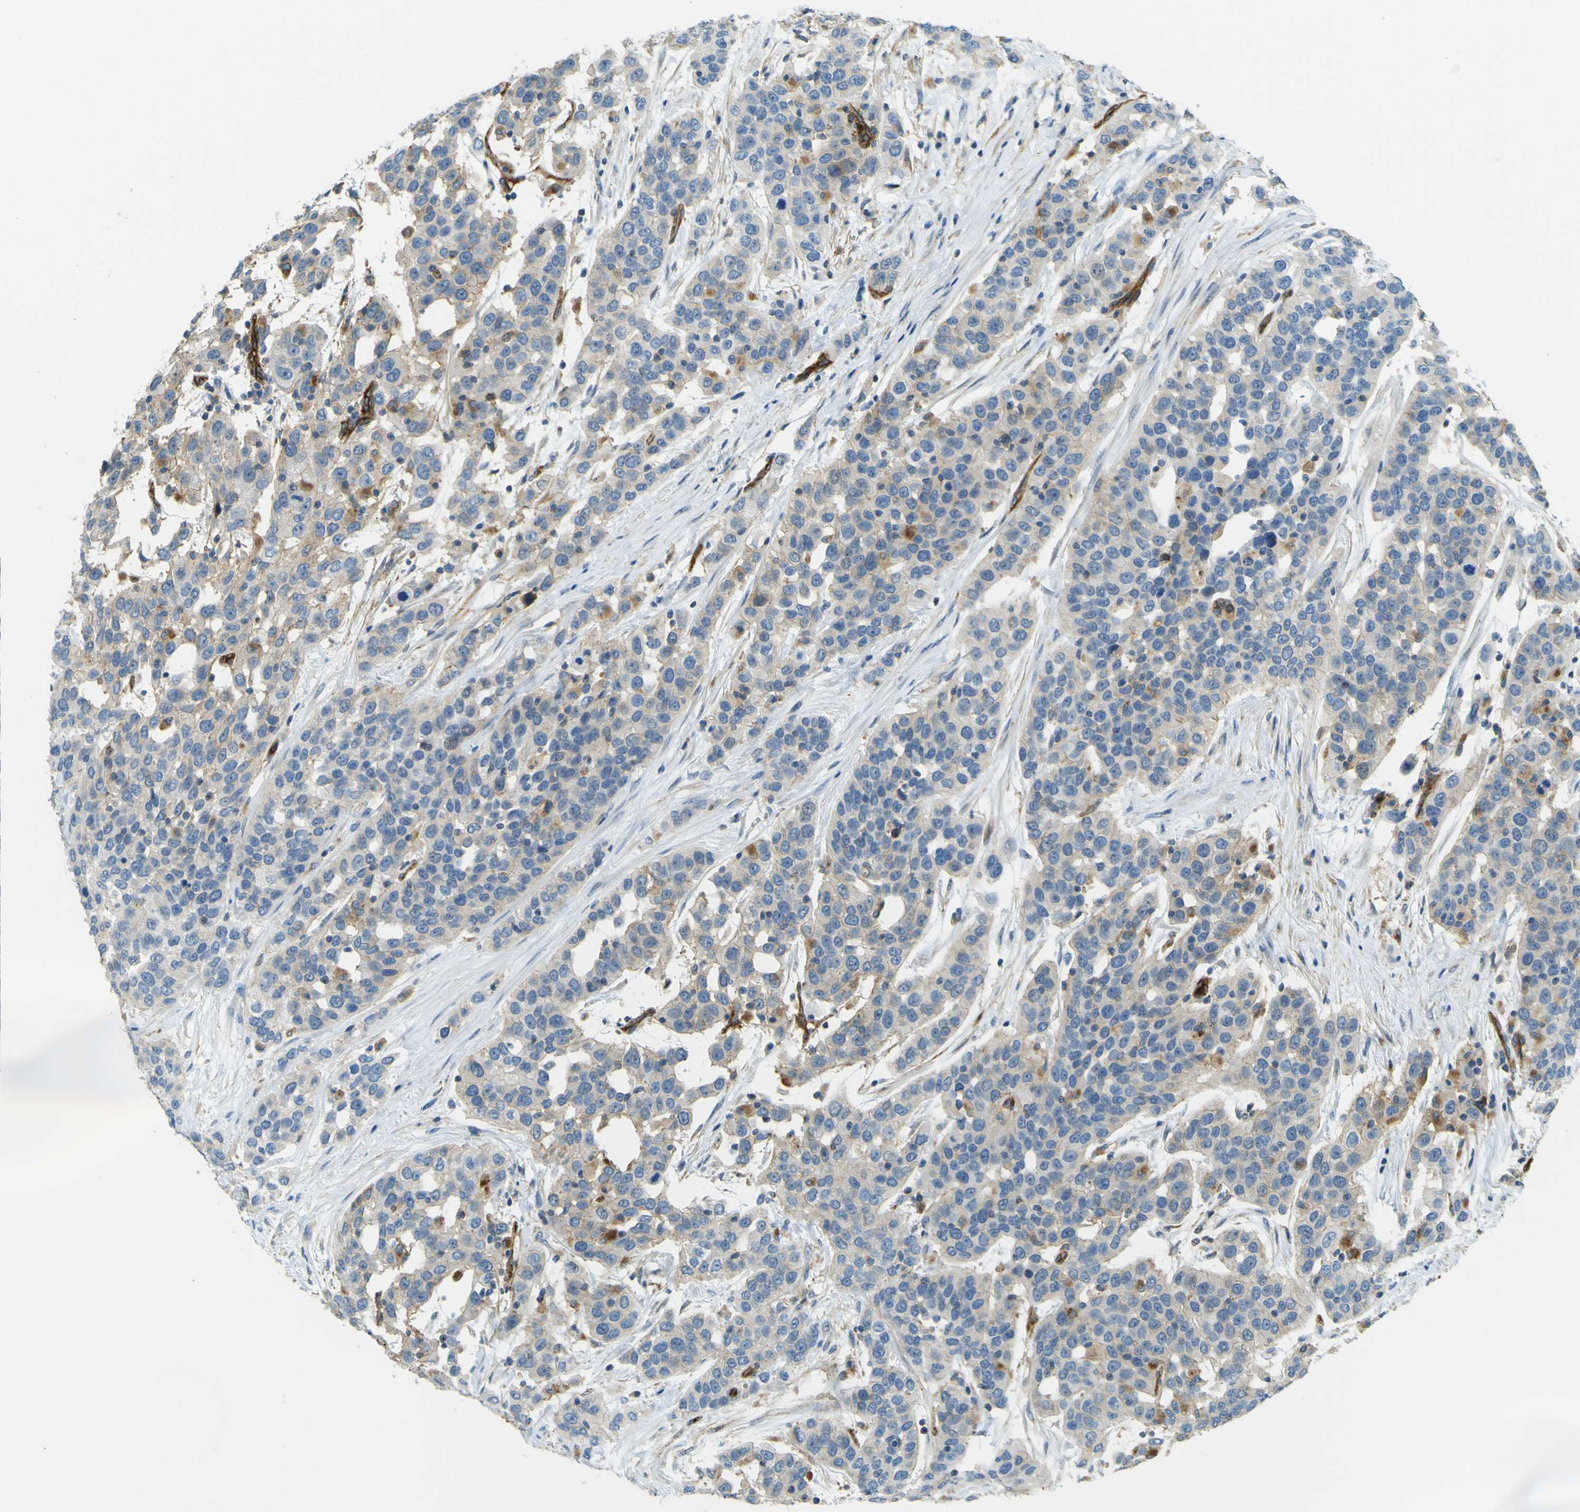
{"staining": {"intensity": "moderate", "quantity": "<25%", "location": "cytoplasmic/membranous"}, "tissue": "urothelial cancer", "cell_type": "Tumor cells", "image_type": "cancer", "snomed": [{"axis": "morphology", "description": "Urothelial carcinoma, High grade"}, {"axis": "topography", "description": "Urinary bladder"}], "caption": "There is low levels of moderate cytoplasmic/membranous positivity in tumor cells of urothelial cancer, as demonstrated by immunohistochemical staining (brown color).", "gene": "PLXDC1", "patient": {"sex": "female", "age": 80}}